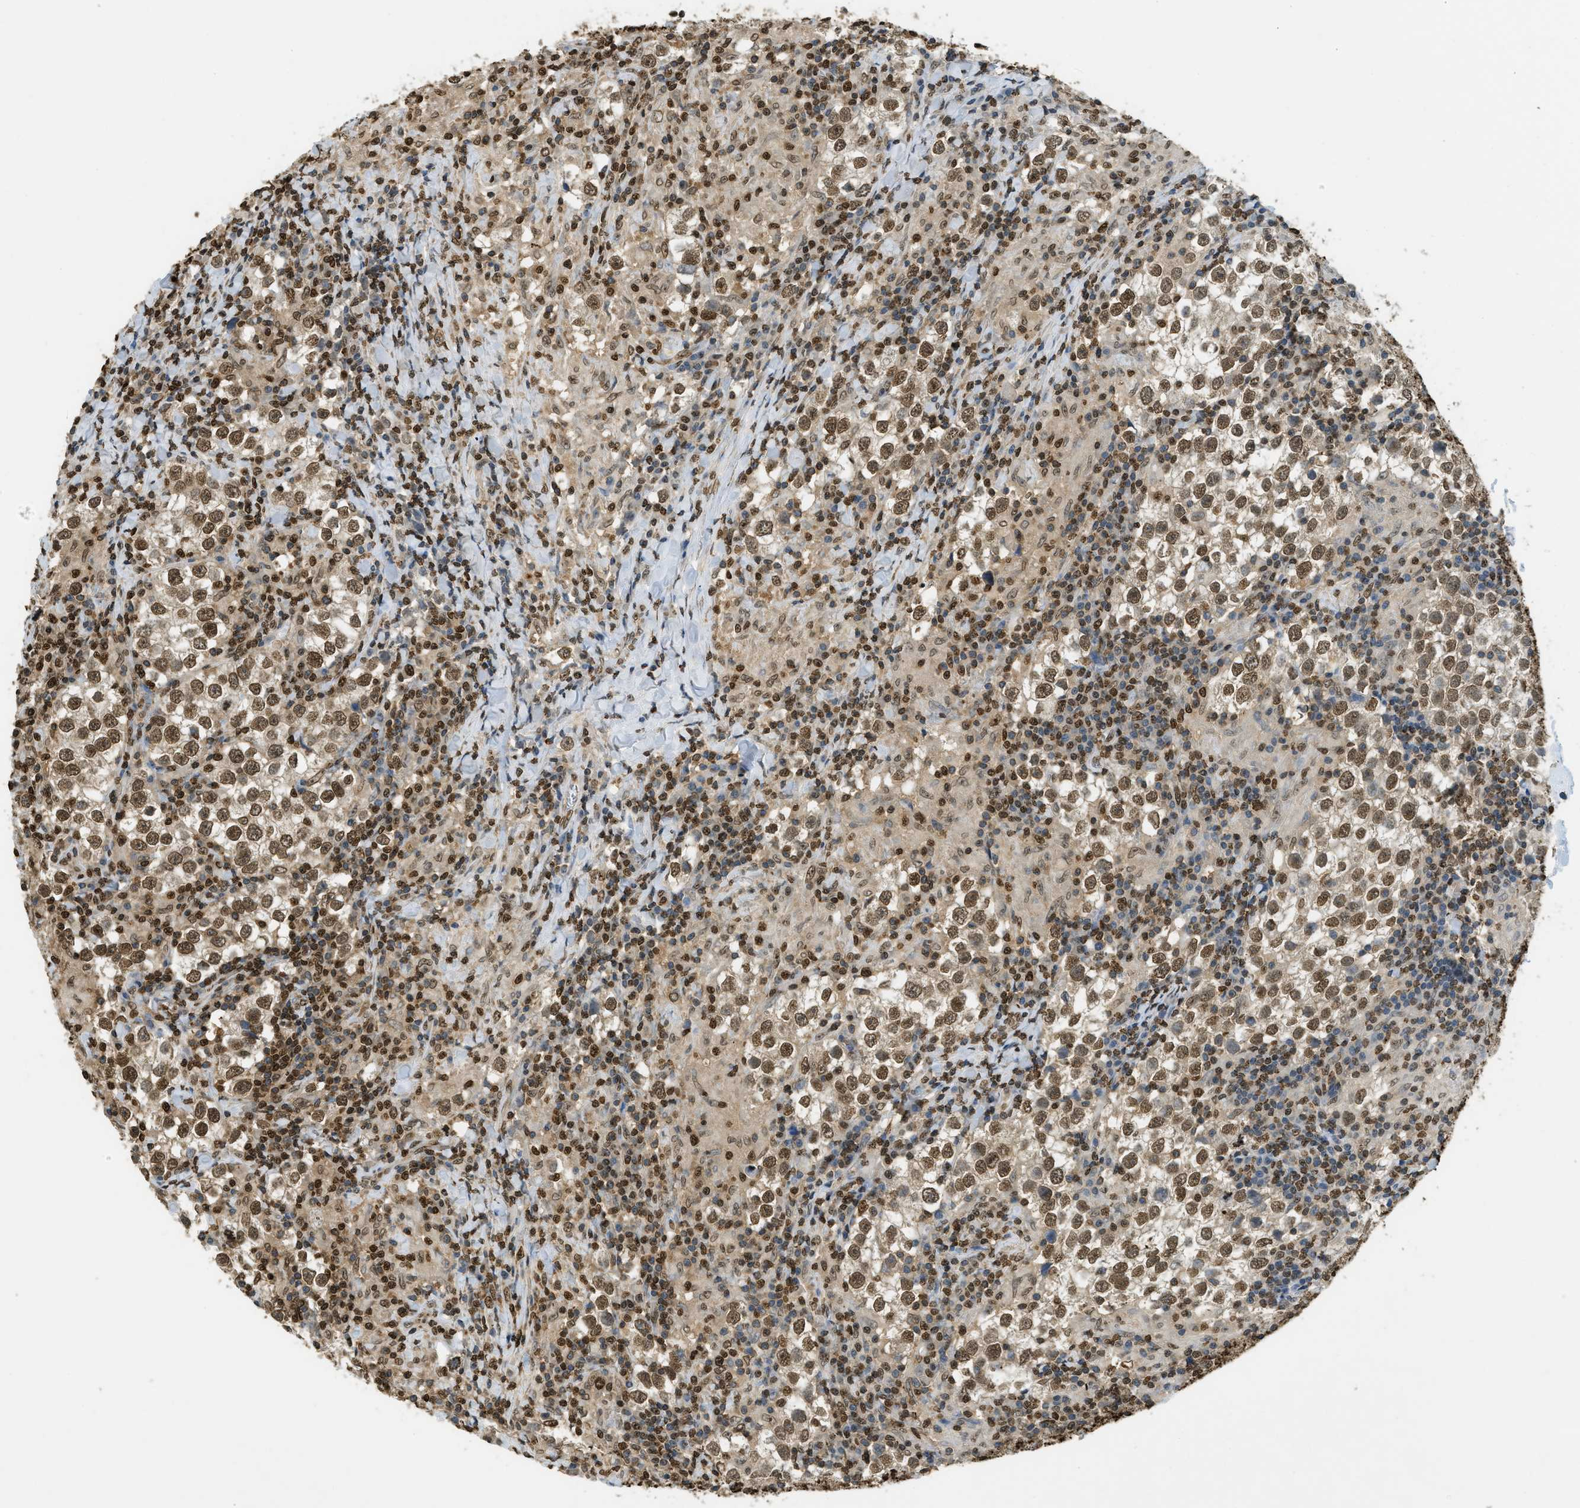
{"staining": {"intensity": "moderate", "quantity": ">75%", "location": "nuclear"}, "tissue": "testis cancer", "cell_type": "Tumor cells", "image_type": "cancer", "snomed": [{"axis": "morphology", "description": "Seminoma, NOS"}, {"axis": "morphology", "description": "Carcinoma, Embryonal, NOS"}, {"axis": "topography", "description": "Testis"}], "caption": "Testis cancer (embryonal carcinoma) stained with a protein marker reveals moderate staining in tumor cells.", "gene": "NR5A2", "patient": {"sex": "male", "age": 36}}